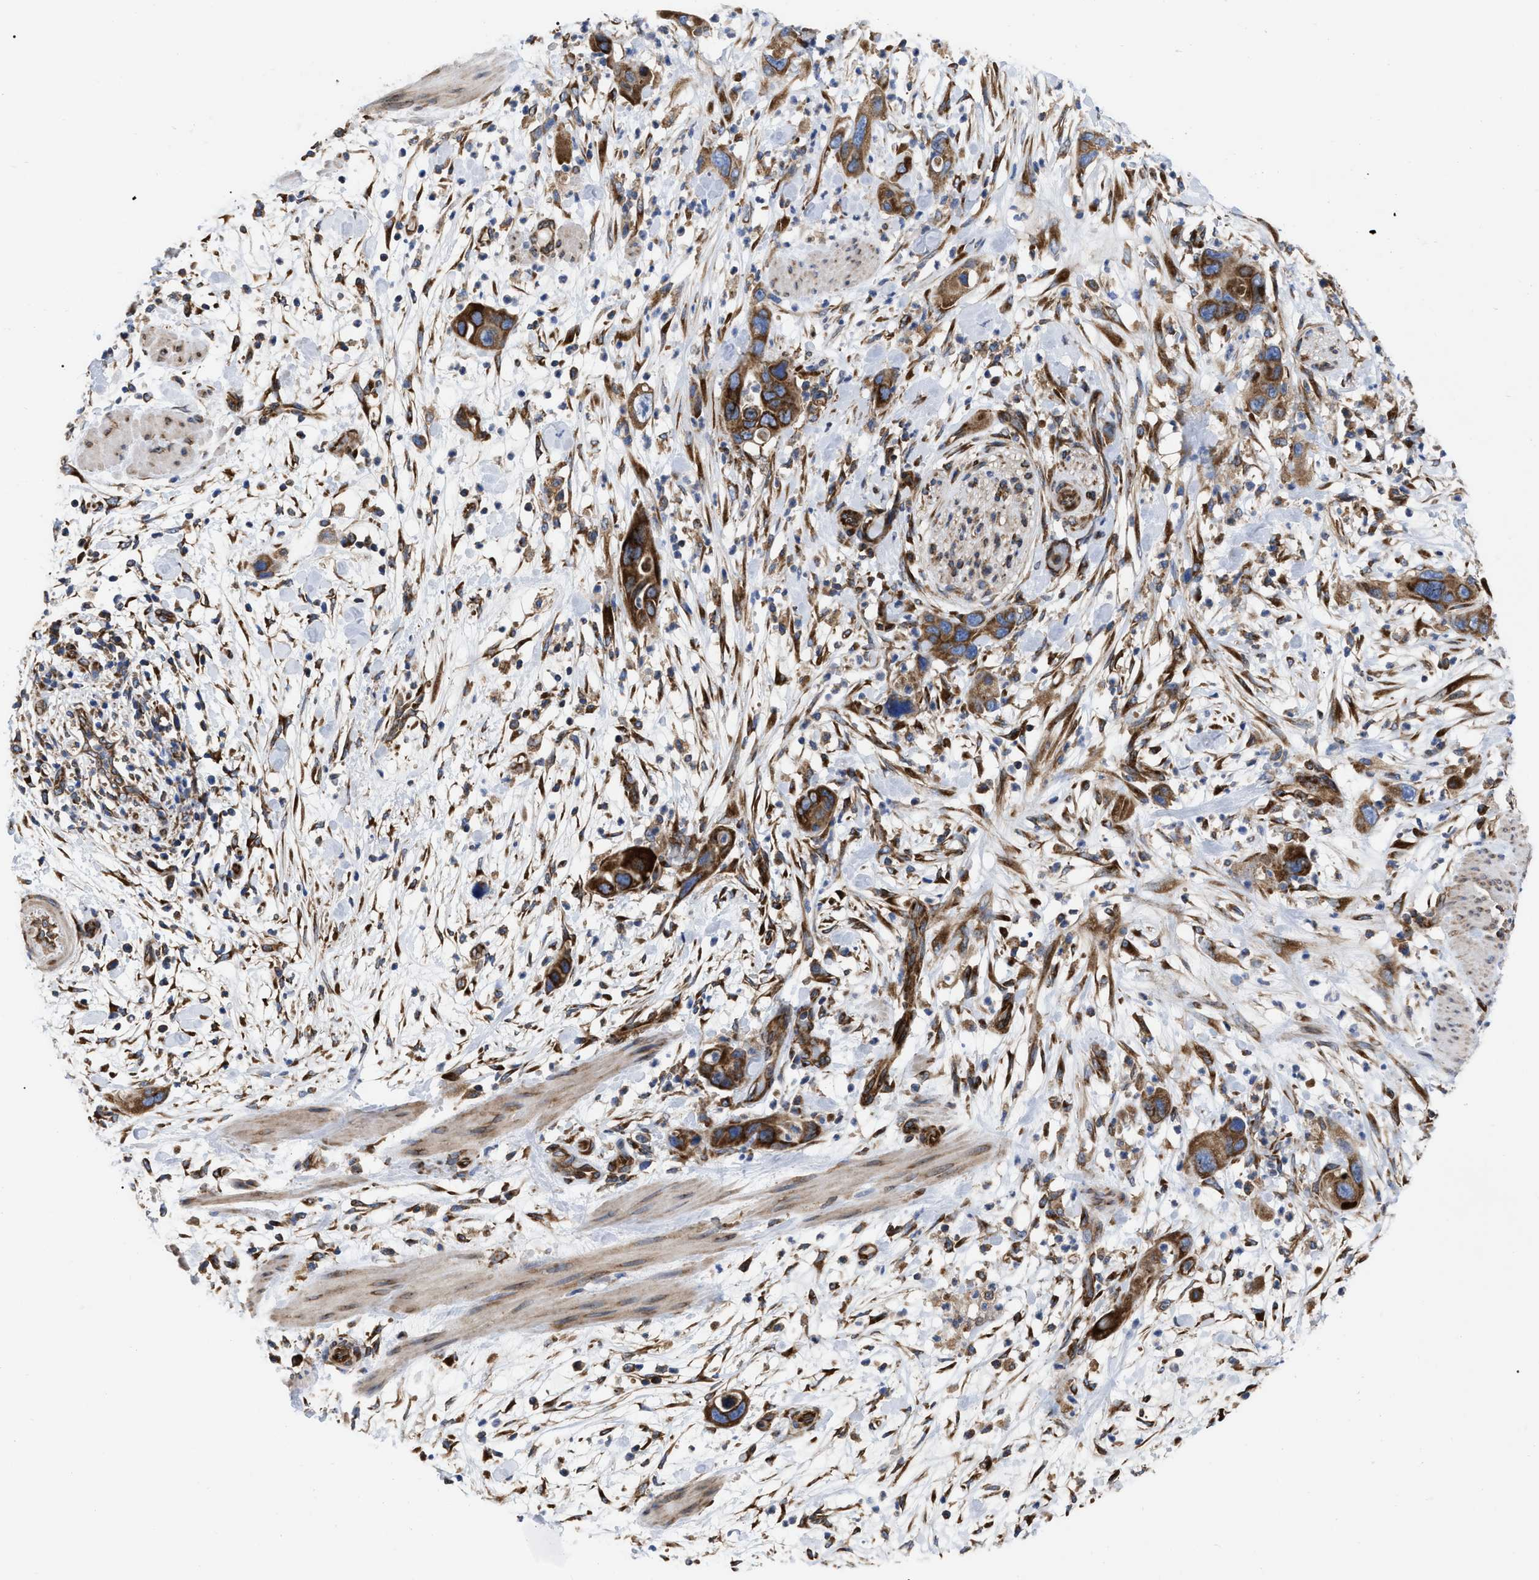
{"staining": {"intensity": "strong", "quantity": ">75%", "location": "cytoplasmic/membranous"}, "tissue": "pancreatic cancer", "cell_type": "Tumor cells", "image_type": "cancer", "snomed": [{"axis": "morphology", "description": "Adenocarcinoma, NOS"}, {"axis": "topography", "description": "Pancreas"}], "caption": "Pancreatic cancer tissue reveals strong cytoplasmic/membranous expression in about >75% of tumor cells, visualized by immunohistochemistry. (DAB (3,3'-diaminobenzidine) IHC, brown staining for protein, blue staining for nuclei).", "gene": "FAM120A", "patient": {"sex": "female", "age": 71}}